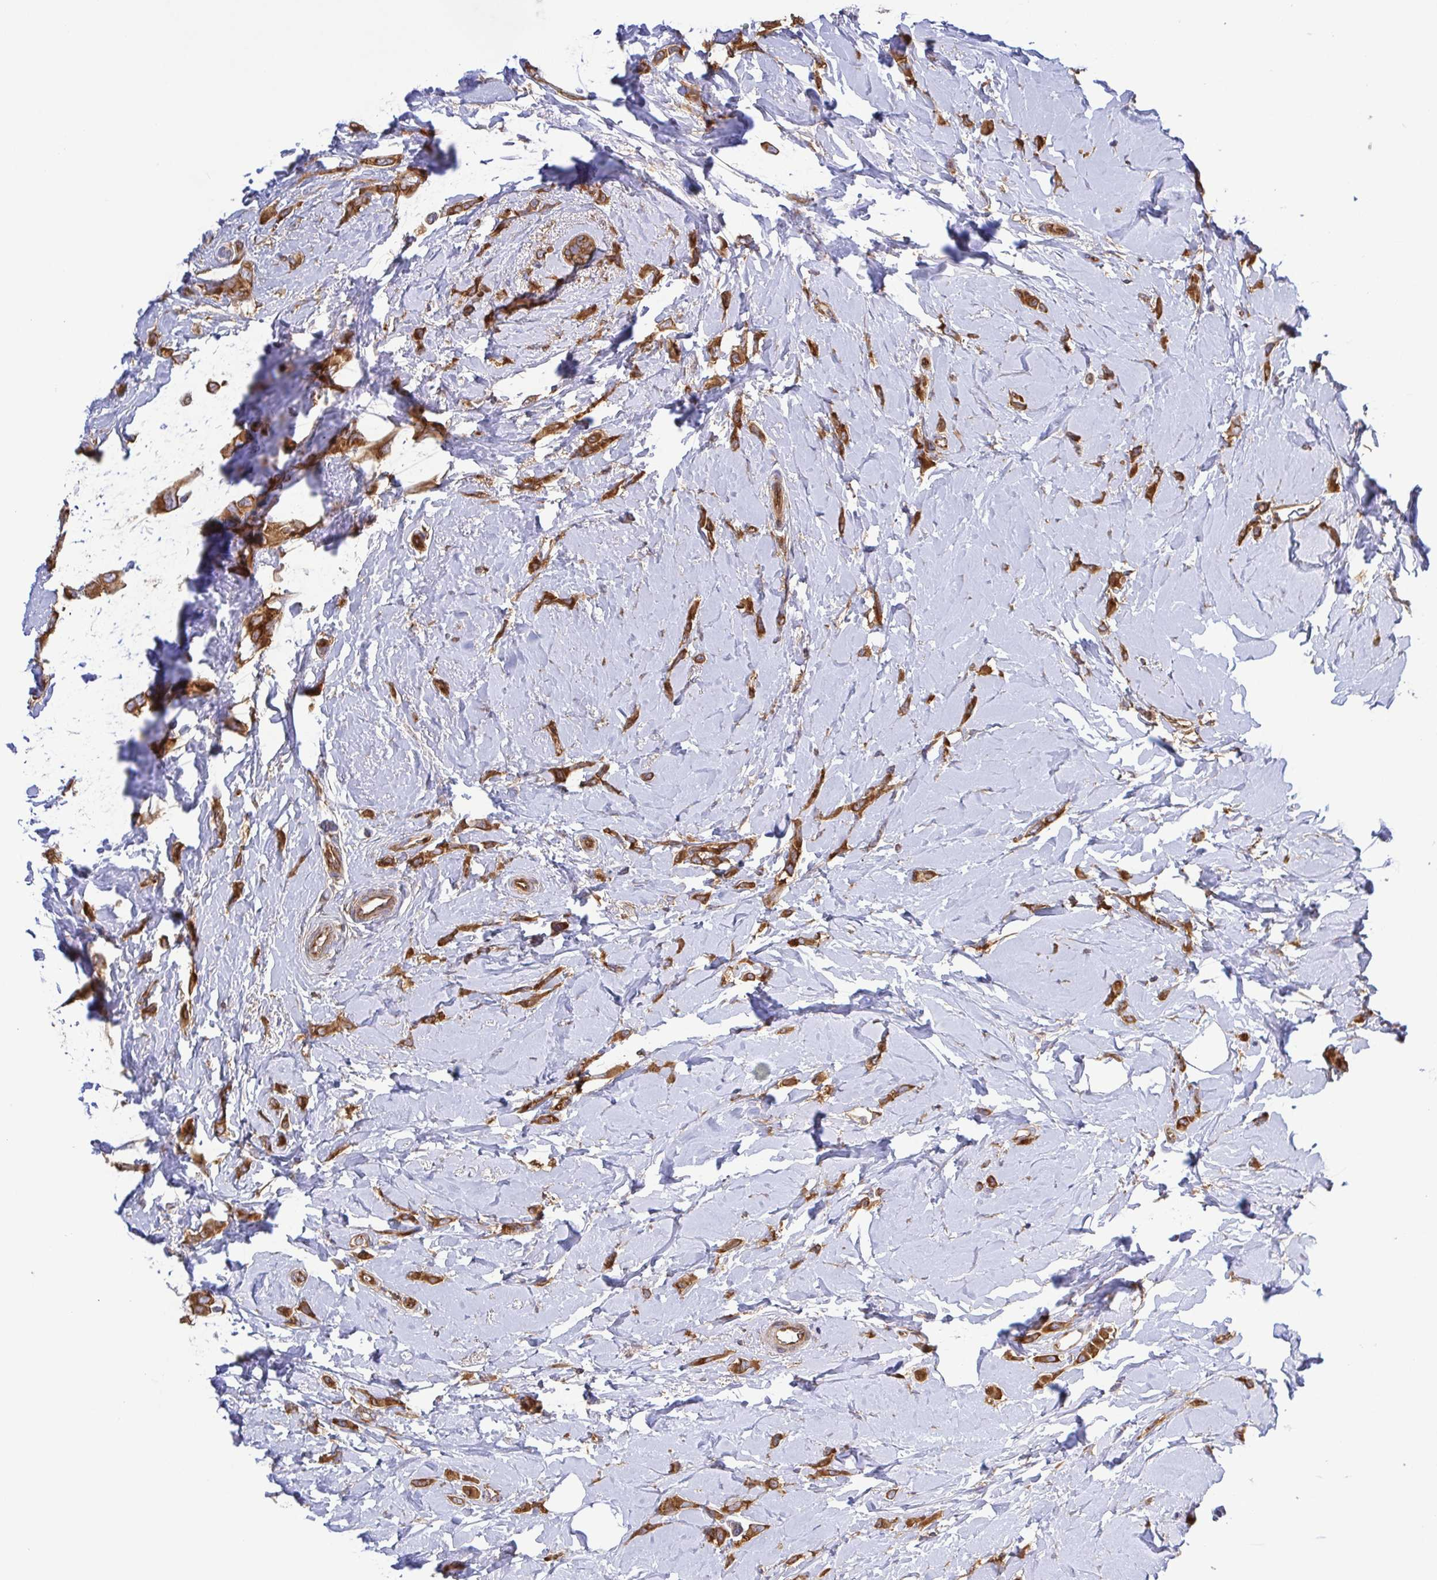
{"staining": {"intensity": "strong", "quantity": ">75%", "location": "cytoplasmic/membranous"}, "tissue": "breast cancer", "cell_type": "Tumor cells", "image_type": "cancer", "snomed": [{"axis": "morphology", "description": "Lobular carcinoma"}, {"axis": "topography", "description": "Breast"}], "caption": "Immunohistochemistry of human breast lobular carcinoma exhibits high levels of strong cytoplasmic/membranous expression in approximately >75% of tumor cells. (Stains: DAB in brown, nuclei in blue, Microscopy: brightfield microscopy at high magnification).", "gene": "KIF5B", "patient": {"sex": "female", "age": 66}}